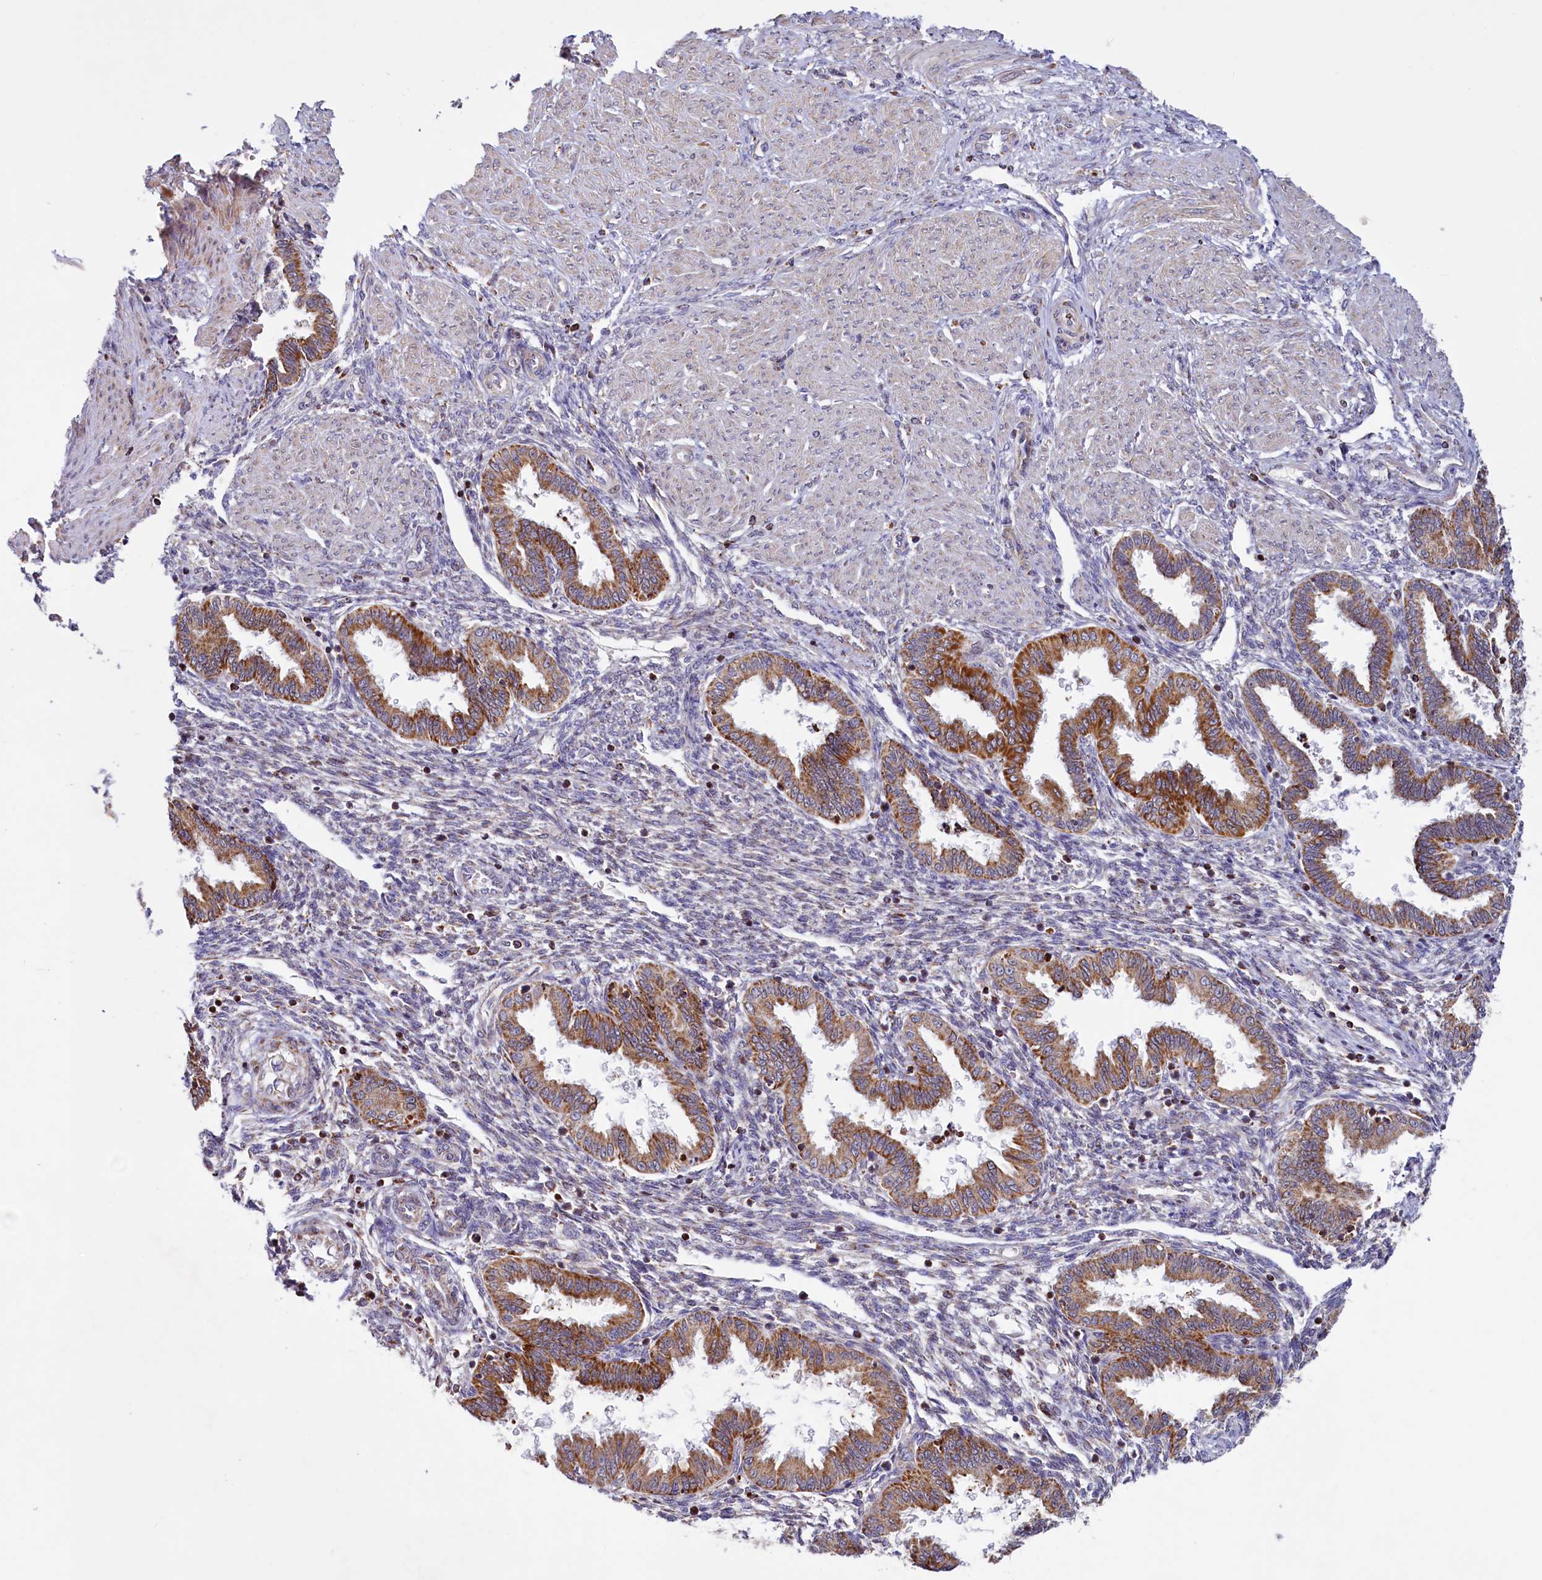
{"staining": {"intensity": "strong", "quantity": "25%-75%", "location": "cytoplasmic/membranous"}, "tissue": "endometrium", "cell_type": "Cells in endometrial stroma", "image_type": "normal", "snomed": [{"axis": "morphology", "description": "Normal tissue, NOS"}, {"axis": "topography", "description": "Endometrium"}], "caption": "A photomicrograph showing strong cytoplasmic/membranous positivity in about 25%-75% of cells in endometrial stroma in benign endometrium, as visualized by brown immunohistochemical staining.", "gene": "DYNC2H1", "patient": {"sex": "female", "age": 33}}